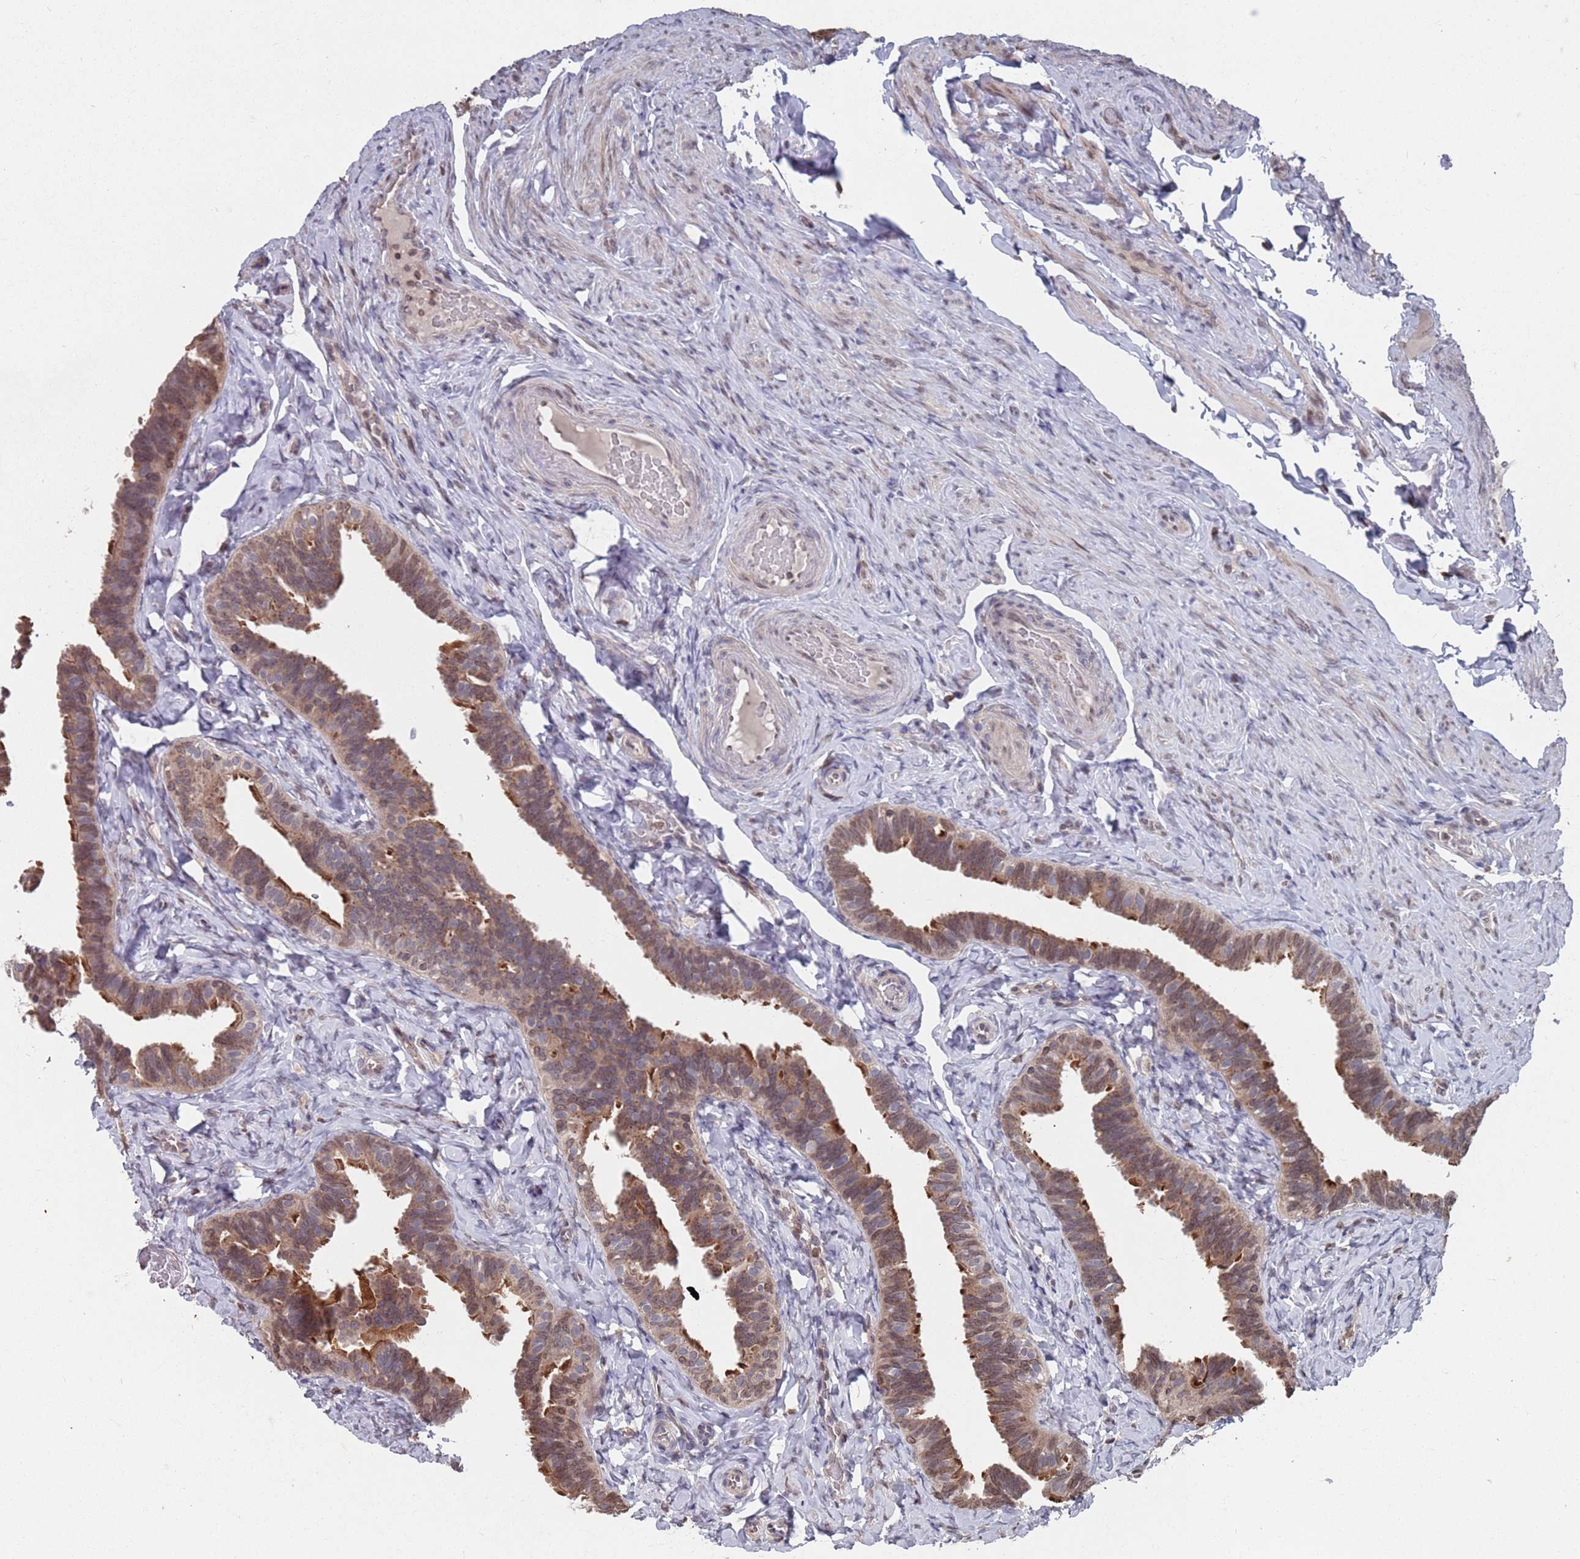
{"staining": {"intensity": "strong", "quantity": ">75%", "location": "cytoplasmic/membranous,nuclear"}, "tissue": "fallopian tube", "cell_type": "Glandular cells", "image_type": "normal", "snomed": [{"axis": "morphology", "description": "Normal tissue, NOS"}, {"axis": "topography", "description": "Fallopian tube"}], "caption": "DAB immunohistochemical staining of unremarkable human fallopian tube displays strong cytoplasmic/membranous,nuclear protein positivity in about >75% of glandular cells. The staining was performed using DAB (3,3'-diaminobenzidine) to visualize the protein expression in brown, while the nuclei were stained in blue with hematoxylin (Magnification: 20x).", "gene": "SDHAF3", "patient": {"sex": "female", "age": 65}}